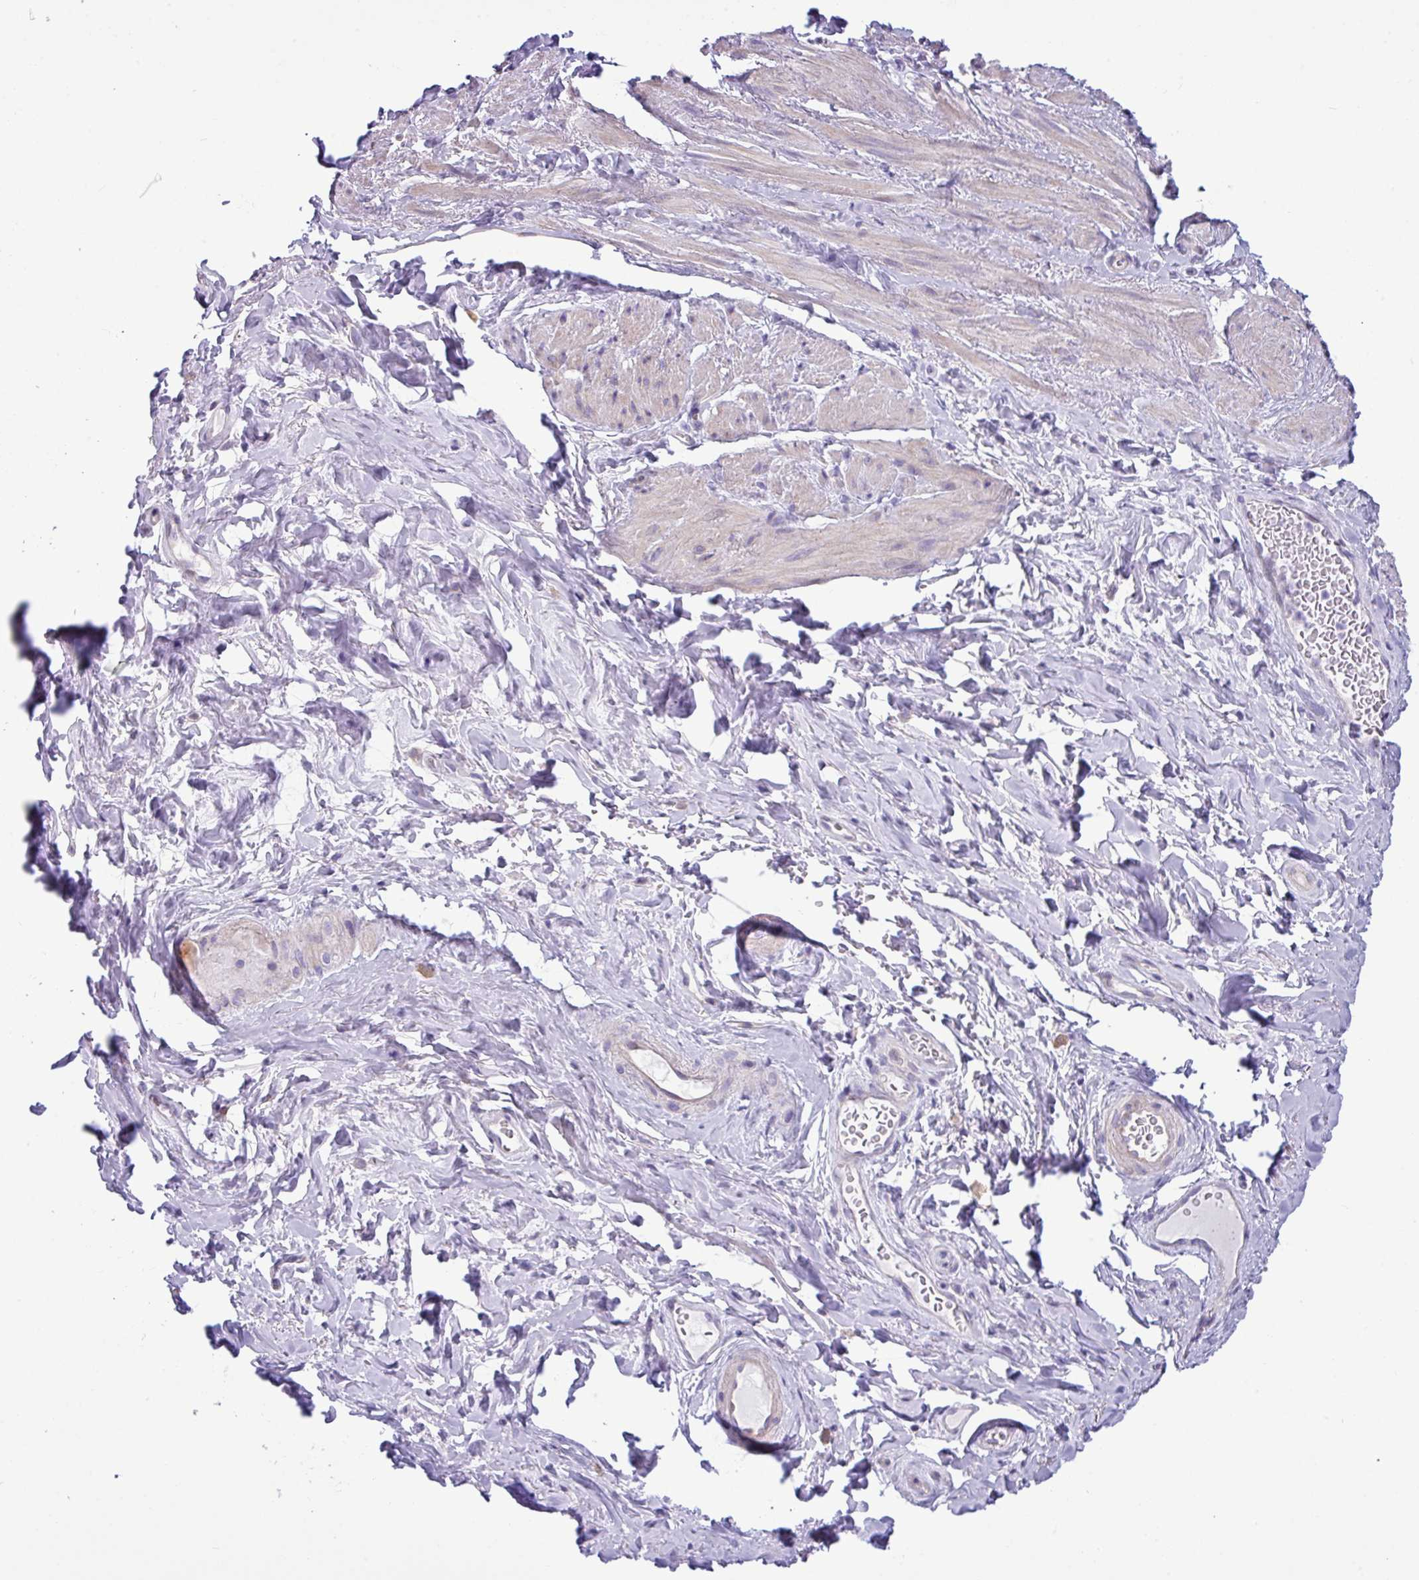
{"staining": {"intensity": "weak", "quantity": "<25%", "location": "cytoplasmic/membranous"}, "tissue": "smooth muscle", "cell_type": "Smooth muscle cells", "image_type": "normal", "snomed": [{"axis": "morphology", "description": "Normal tissue, NOS"}, {"axis": "topography", "description": "Smooth muscle"}, {"axis": "topography", "description": "Peripheral nerve tissue"}], "caption": "High power microscopy photomicrograph of an IHC micrograph of benign smooth muscle, revealing no significant staining in smooth muscle cells. (DAB immunohistochemistry, high magnification).", "gene": "IRGC", "patient": {"sex": "male", "age": 69}}